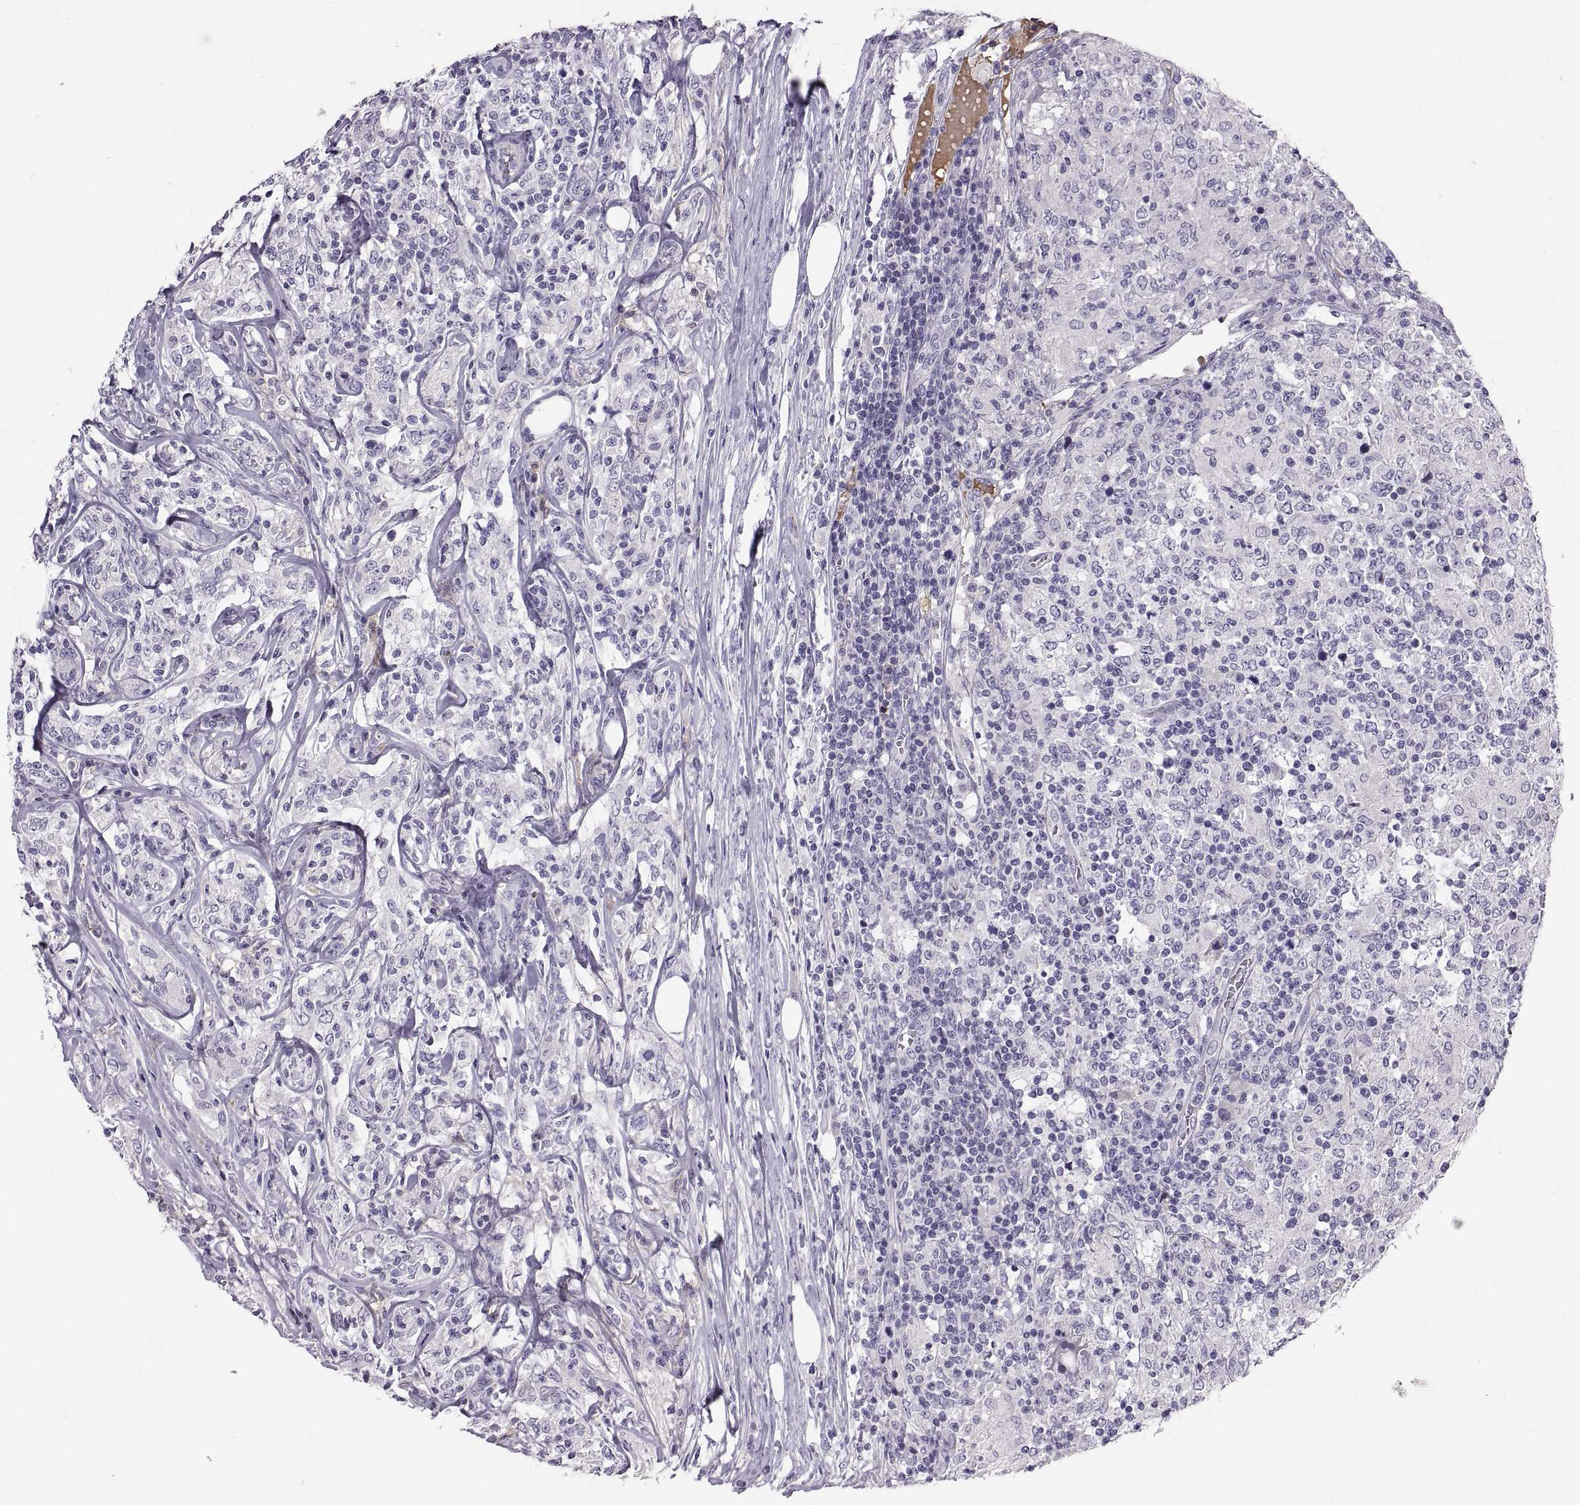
{"staining": {"intensity": "negative", "quantity": "none", "location": "none"}, "tissue": "lymphoma", "cell_type": "Tumor cells", "image_type": "cancer", "snomed": [{"axis": "morphology", "description": "Malignant lymphoma, non-Hodgkin's type, High grade"}, {"axis": "topography", "description": "Lymph node"}], "caption": "Tumor cells show no significant protein staining in malignant lymphoma, non-Hodgkin's type (high-grade).", "gene": "ADAM32", "patient": {"sex": "female", "age": 84}}